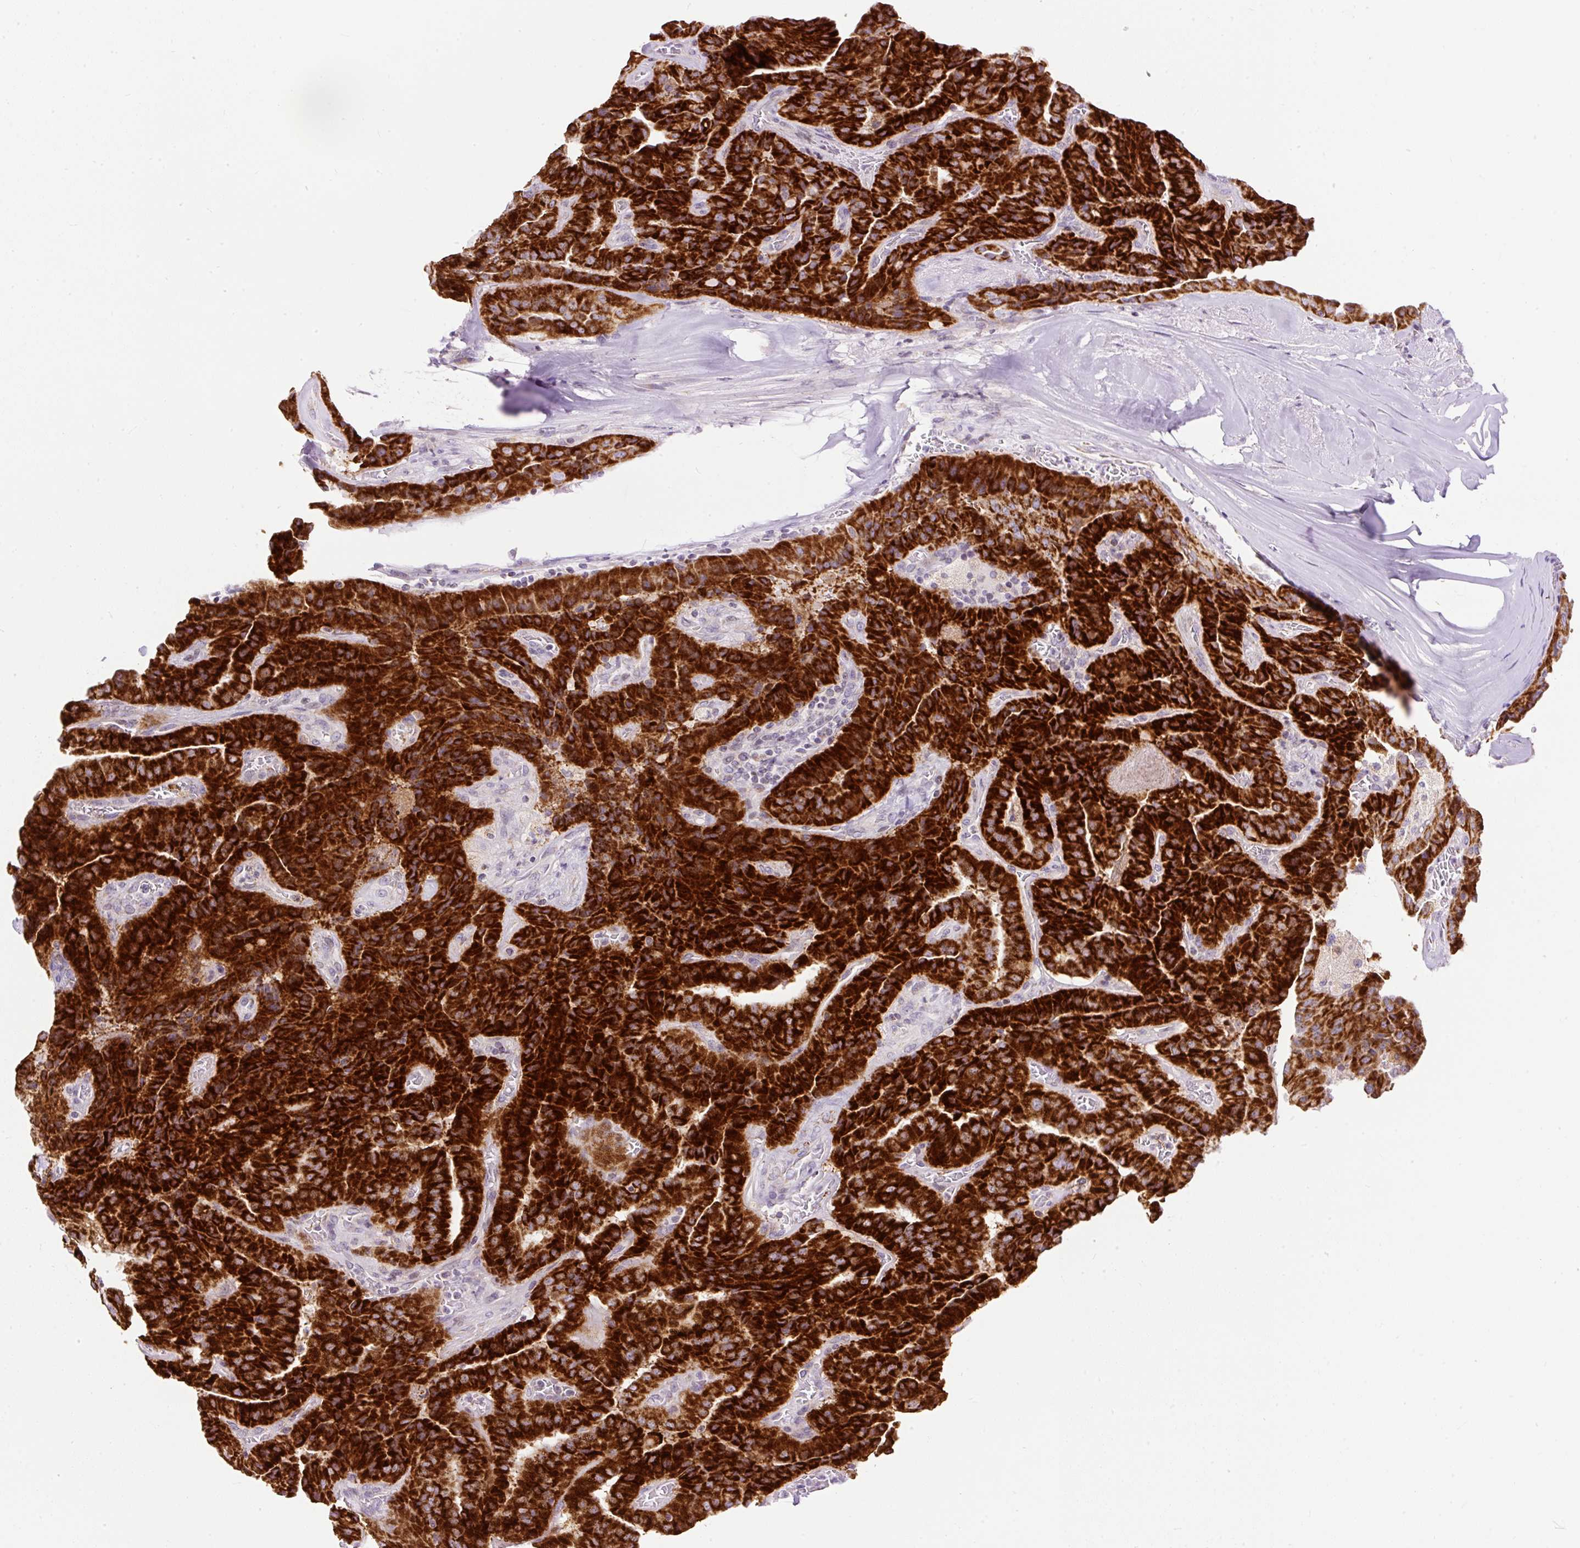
{"staining": {"intensity": "strong", "quantity": ">75%", "location": "cytoplasmic/membranous"}, "tissue": "thyroid cancer", "cell_type": "Tumor cells", "image_type": "cancer", "snomed": [{"axis": "morphology", "description": "Normal tissue, NOS"}, {"axis": "morphology", "description": "Papillary adenocarcinoma, NOS"}, {"axis": "topography", "description": "Thyroid gland"}], "caption": "The image shows staining of thyroid papillary adenocarcinoma, revealing strong cytoplasmic/membranous protein positivity (brown color) within tumor cells. The staining is performed using DAB (3,3'-diaminobenzidine) brown chromogen to label protein expression. The nuclei are counter-stained blue using hematoxylin.", "gene": "FMC1", "patient": {"sex": "female", "age": 59}}